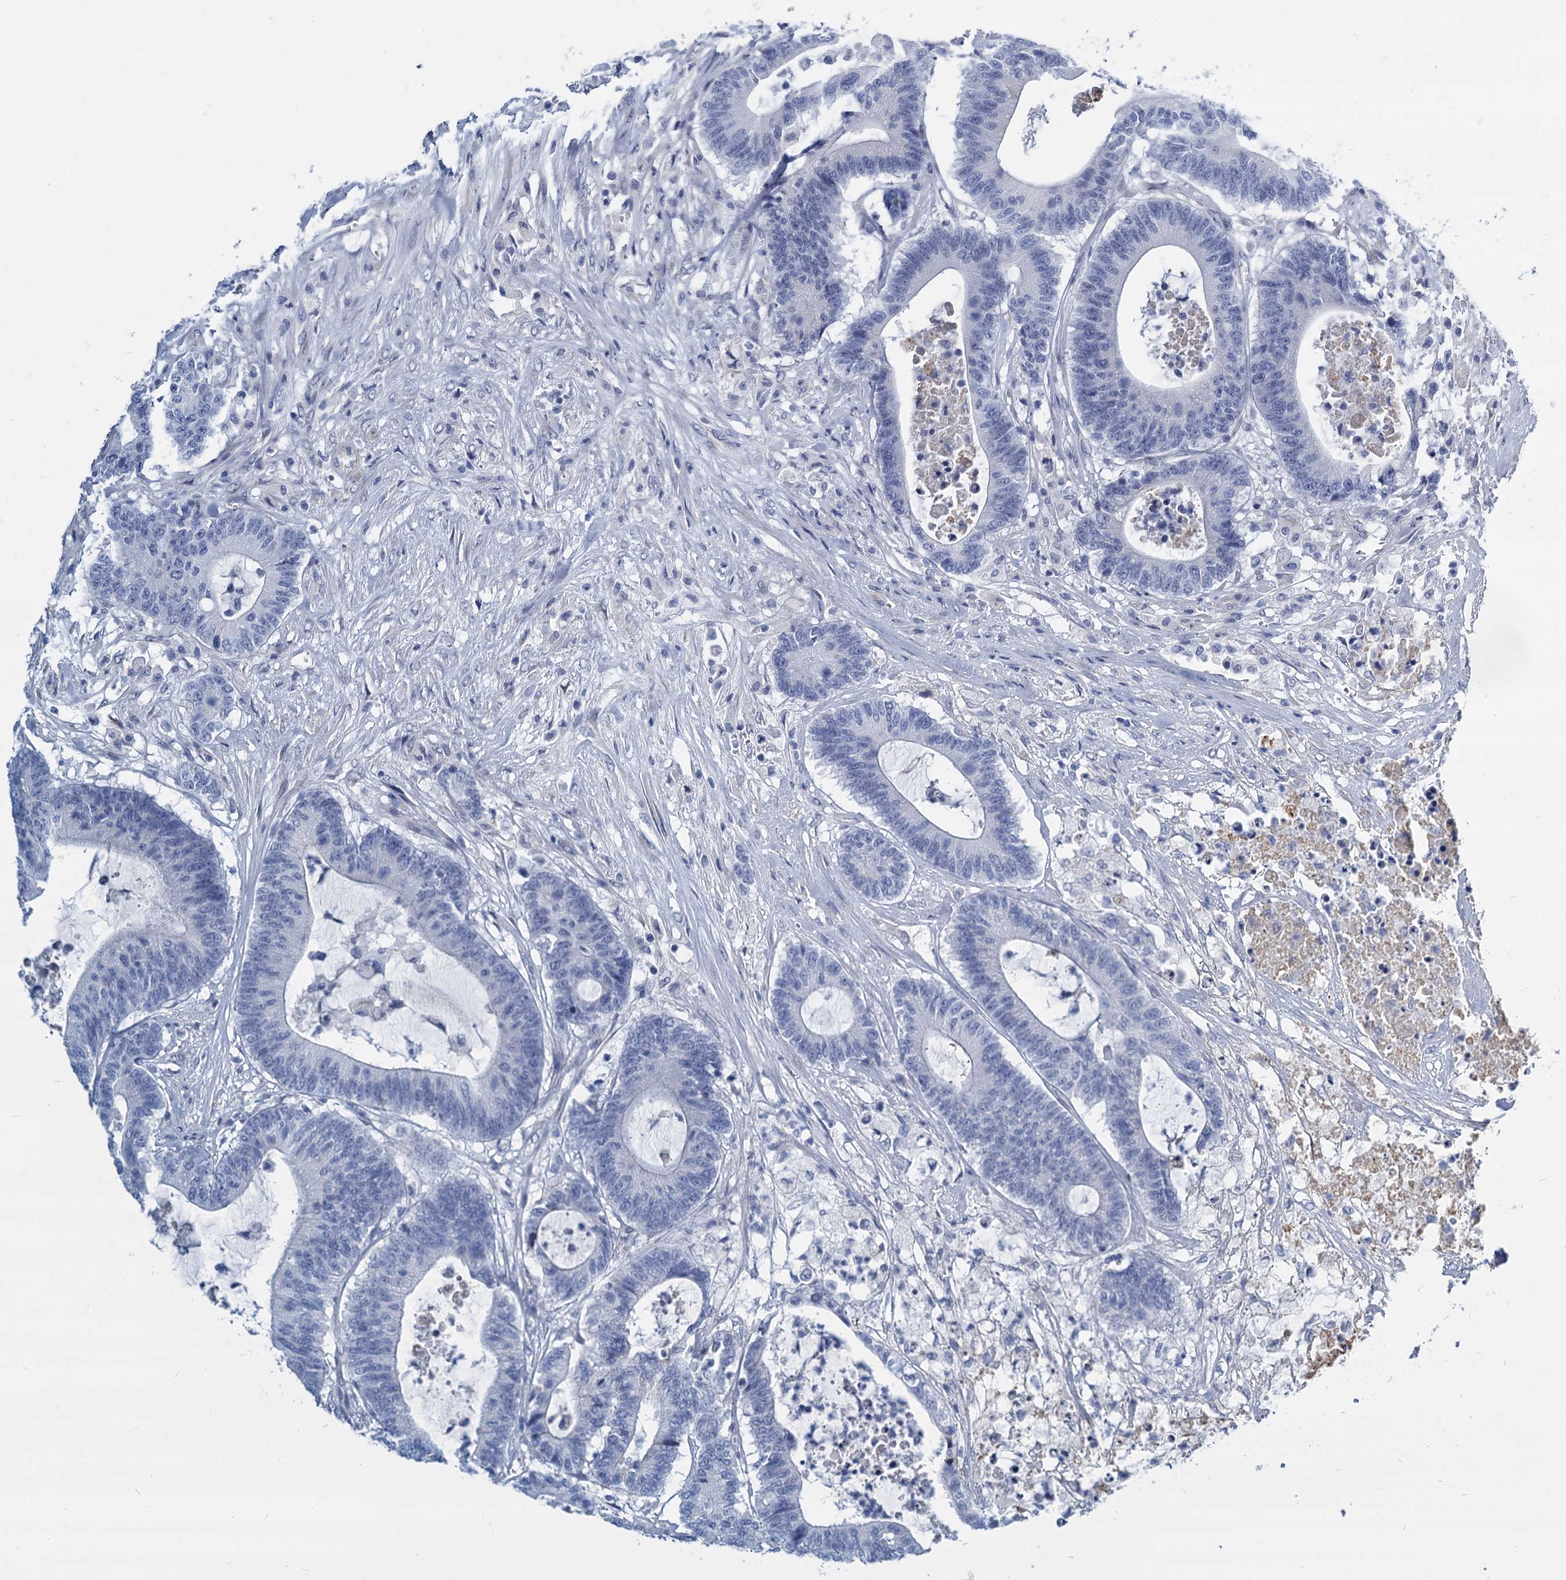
{"staining": {"intensity": "negative", "quantity": "none", "location": "none"}, "tissue": "colorectal cancer", "cell_type": "Tumor cells", "image_type": "cancer", "snomed": [{"axis": "morphology", "description": "Adenocarcinoma, NOS"}, {"axis": "topography", "description": "Colon"}], "caption": "Immunohistochemistry histopathology image of neoplastic tissue: human adenocarcinoma (colorectal) stained with DAB reveals no significant protein positivity in tumor cells.", "gene": "GSTM3", "patient": {"sex": "female", "age": 84}}